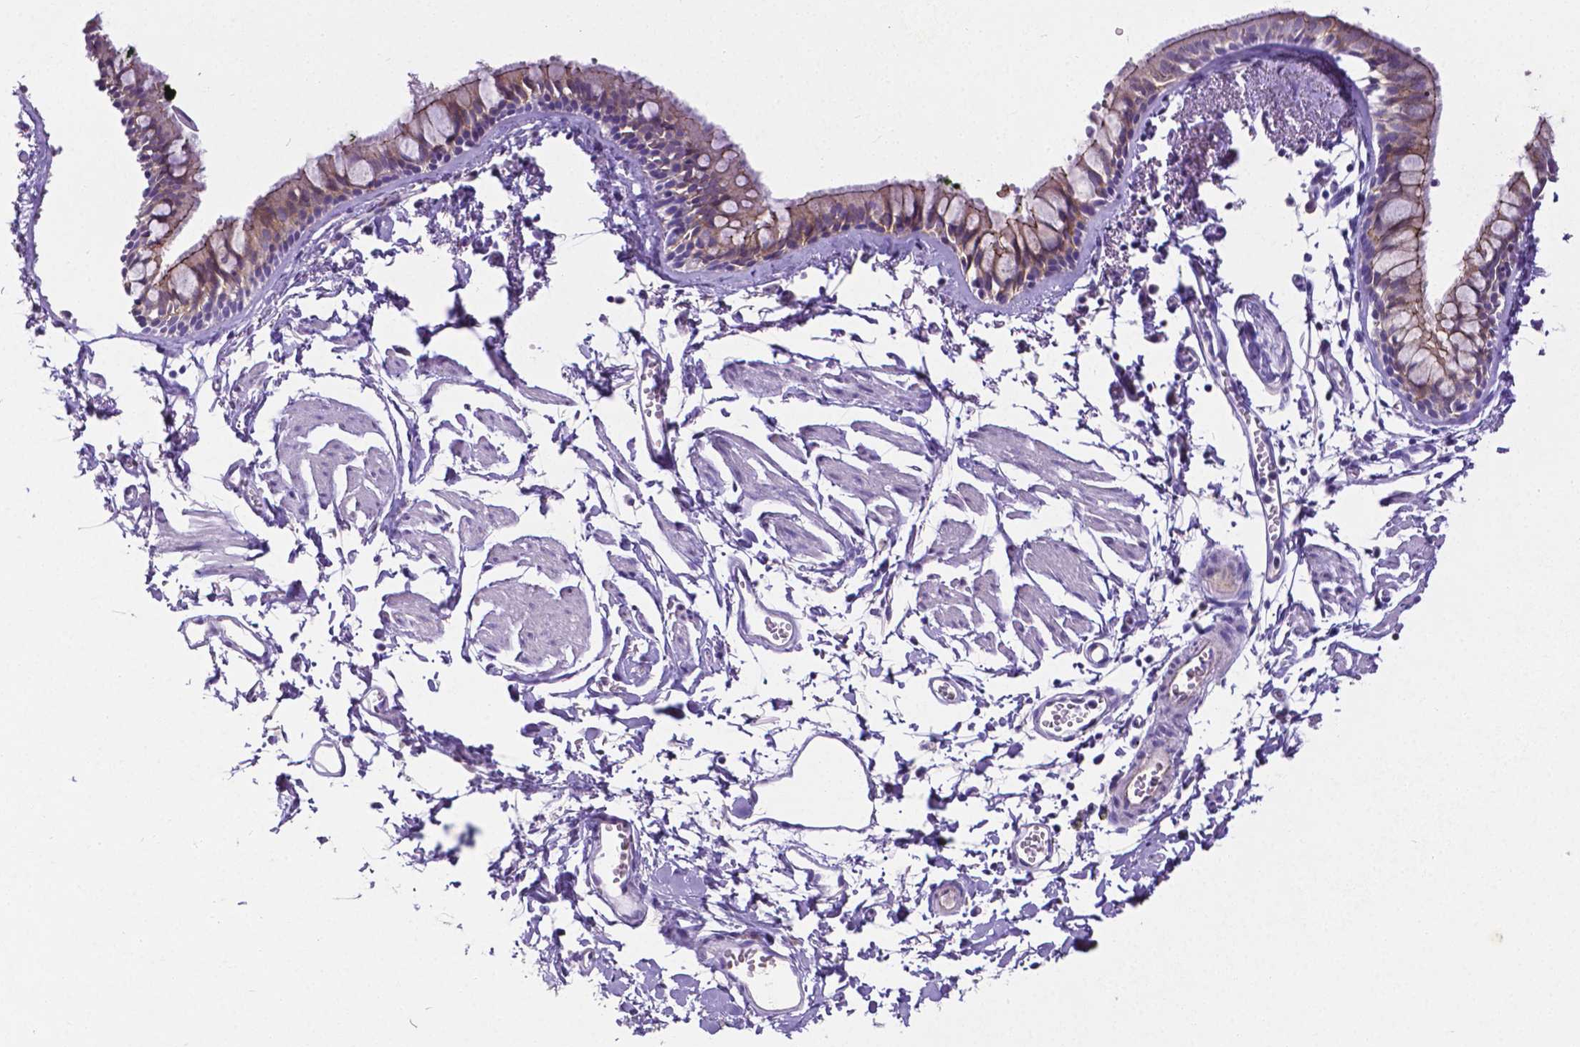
{"staining": {"intensity": "weak", "quantity": "<25%", "location": "cytoplasmic/membranous"}, "tissue": "bronchus", "cell_type": "Respiratory epithelial cells", "image_type": "normal", "snomed": [{"axis": "morphology", "description": "Normal tissue, NOS"}, {"axis": "topography", "description": "Cartilage tissue"}, {"axis": "topography", "description": "Bronchus"}], "caption": "Immunohistochemistry (IHC) of normal bronchus displays no expression in respiratory epithelial cells. (DAB immunohistochemistry with hematoxylin counter stain).", "gene": "OCLN", "patient": {"sex": "female", "age": 59}}